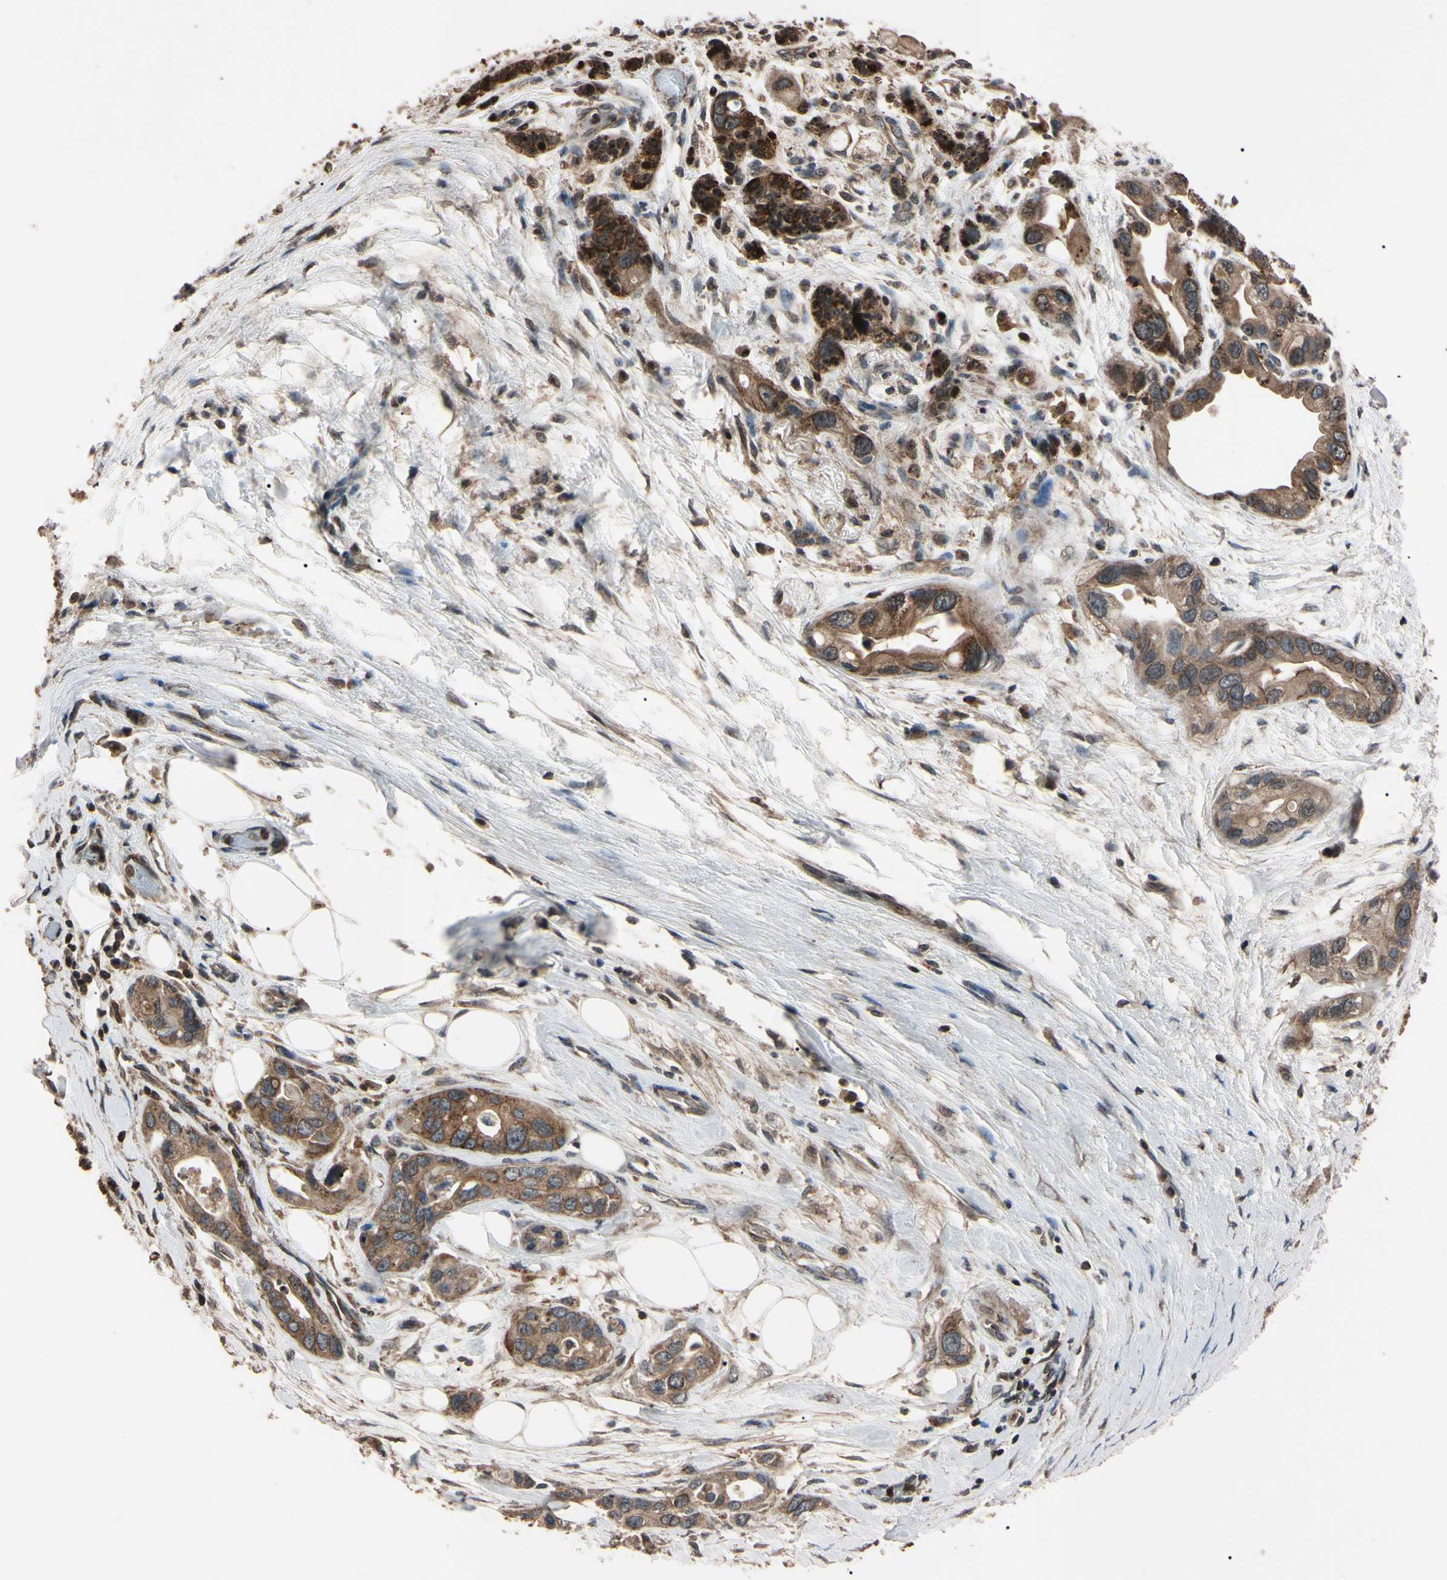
{"staining": {"intensity": "strong", "quantity": ">75%", "location": "cytoplasmic/membranous"}, "tissue": "pancreatic cancer", "cell_type": "Tumor cells", "image_type": "cancer", "snomed": [{"axis": "morphology", "description": "Adenocarcinoma, NOS"}, {"axis": "topography", "description": "Pancreas"}], "caption": "Strong cytoplasmic/membranous positivity for a protein is seen in about >75% of tumor cells of adenocarcinoma (pancreatic) using immunohistochemistry (IHC).", "gene": "TNFRSF1A", "patient": {"sex": "female", "age": 77}}